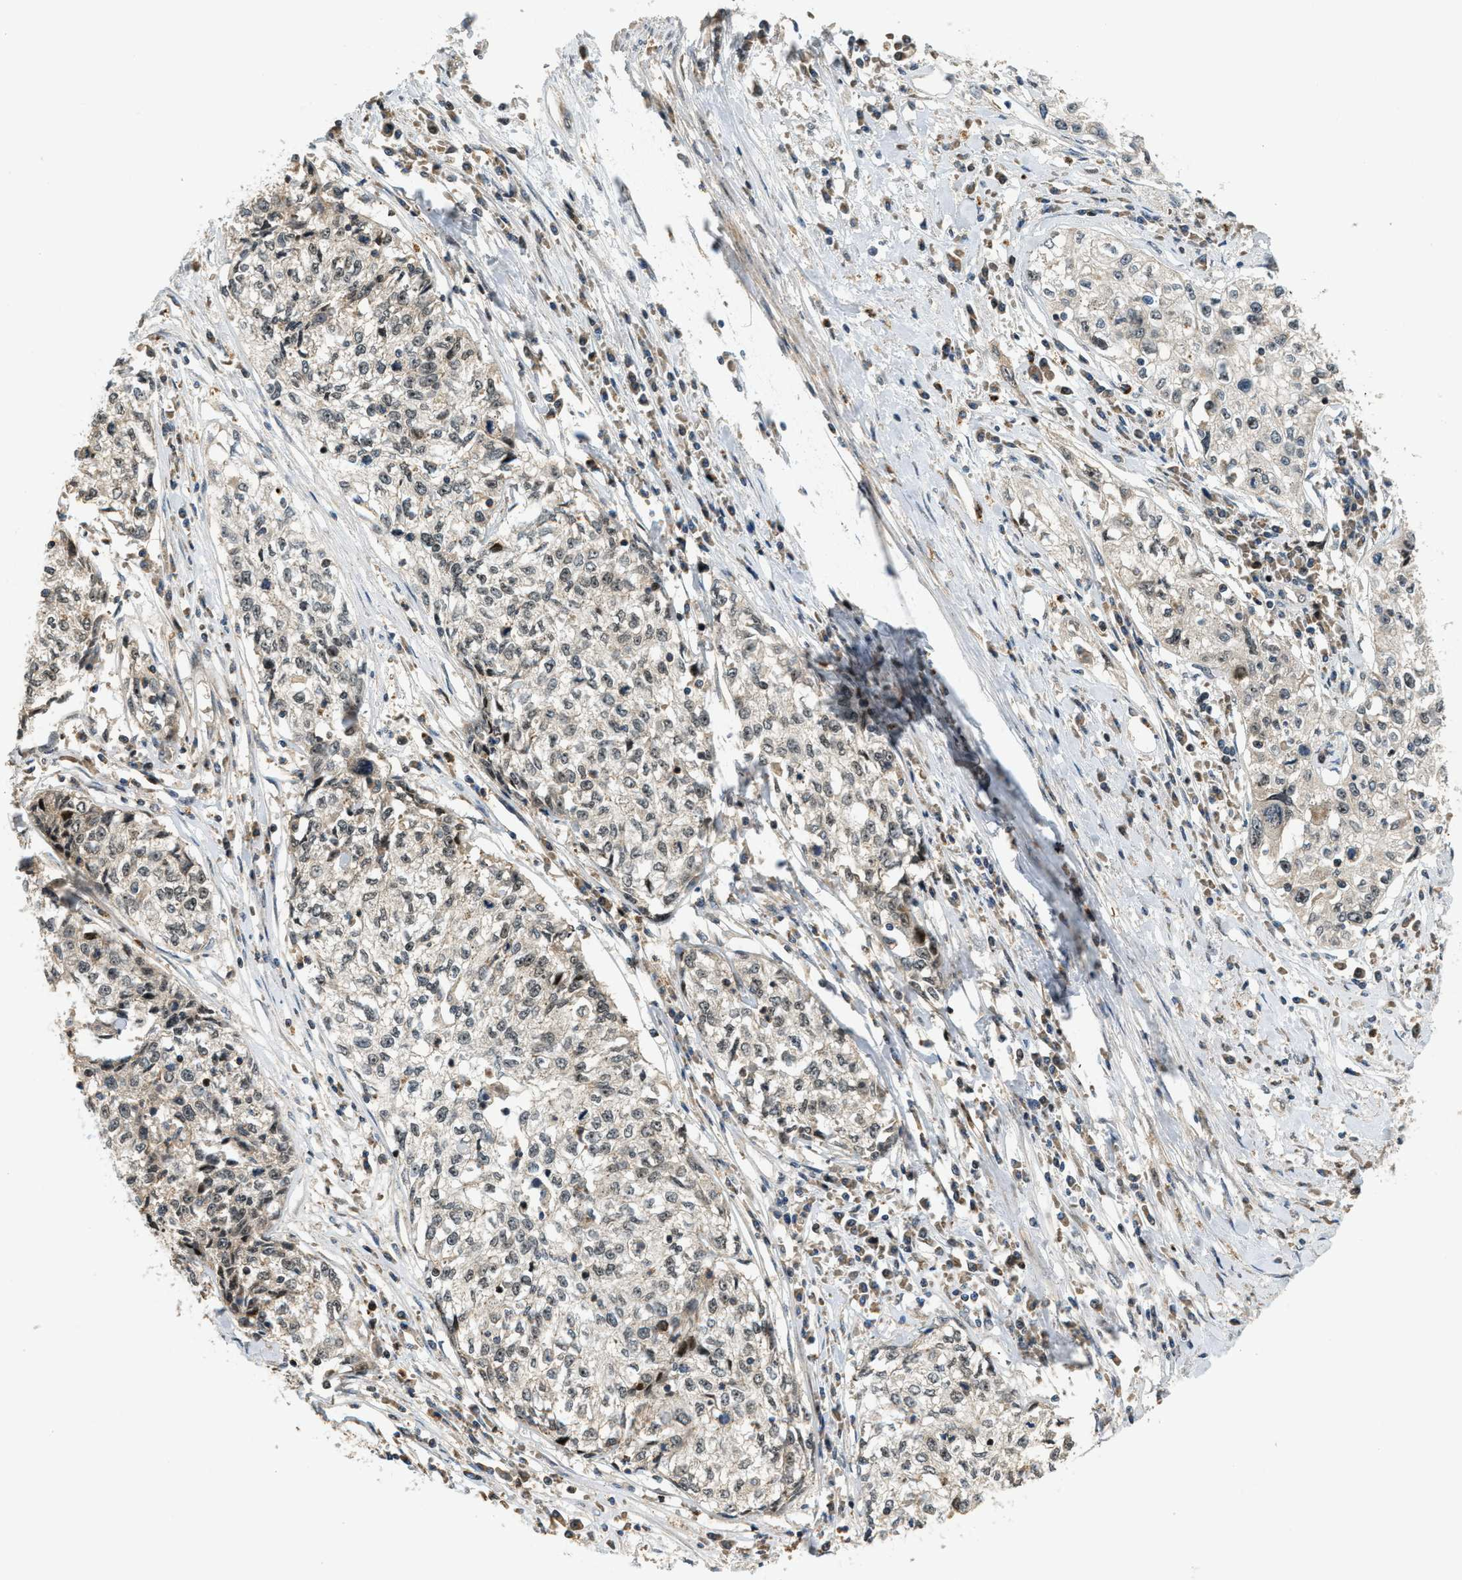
{"staining": {"intensity": "negative", "quantity": "none", "location": "none"}, "tissue": "cervical cancer", "cell_type": "Tumor cells", "image_type": "cancer", "snomed": [{"axis": "morphology", "description": "Squamous cell carcinoma, NOS"}, {"axis": "topography", "description": "Cervix"}], "caption": "Immunohistochemistry histopathology image of cervical cancer (squamous cell carcinoma) stained for a protein (brown), which reveals no expression in tumor cells. (DAB immunohistochemistry visualized using brightfield microscopy, high magnification).", "gene": "TRAPPC14", "patient": {"sex": "female", "age": 57}}